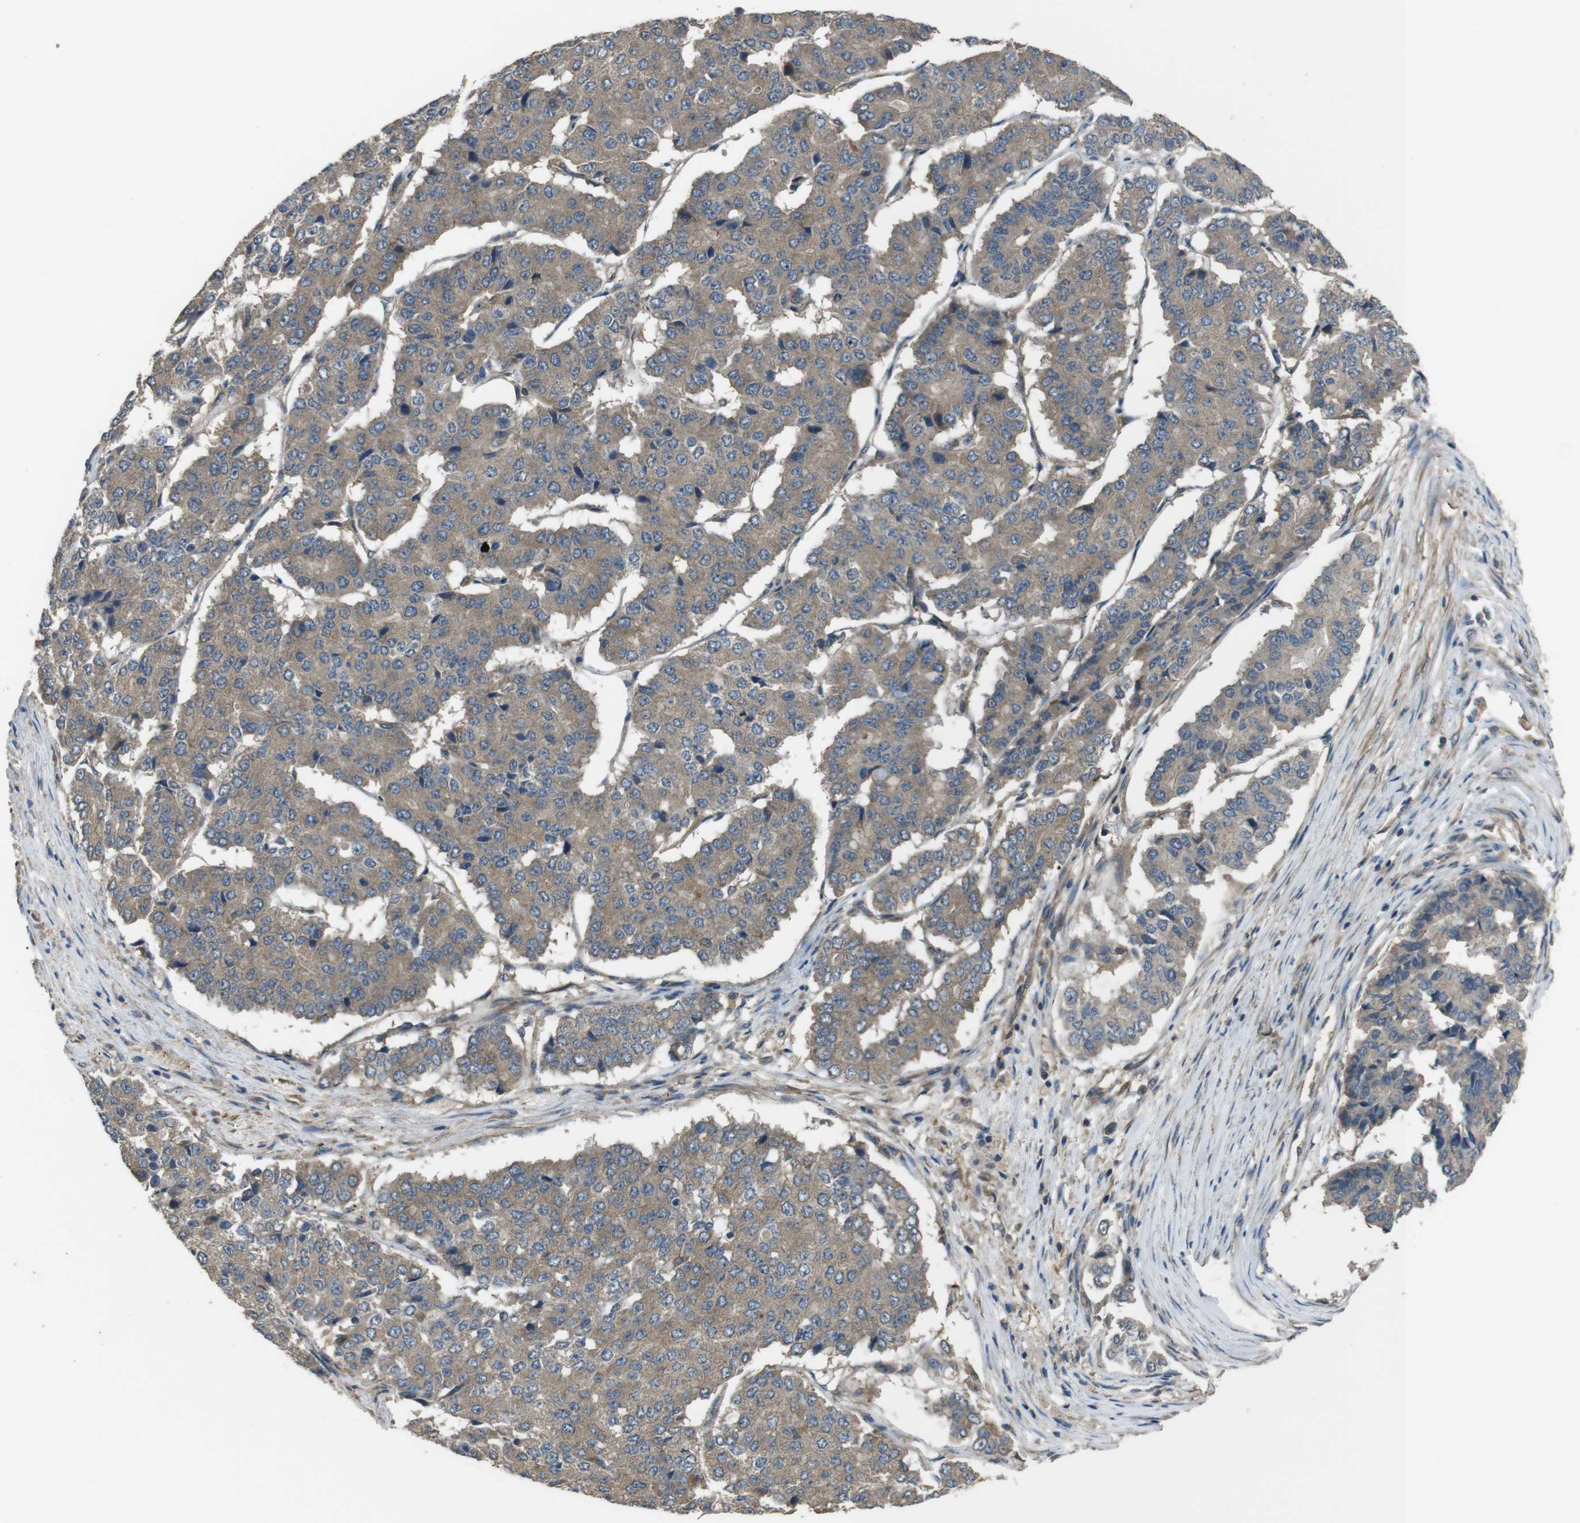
{"staining": {"intensity": "weak", "quantity": ">75%", "location": "cytoplasmic/membranous"}, "tissue": "pancreatic cancer", "cell_type": "Tumor cells", "image_type": "cancer", "snomed": [{"axis": "morphology", "description": "Adenocarcinoma, NOS"}, {"axis": "topography", "description": "Pancreas"}], "caption": "IHC (DAB) staining of adenocarcinoma (pancreatic) displays weak cytoplasmic/membranous protein staining in approximately >75% of tumor cells. (Brightfield microscopy of DAB IHC at high magnification).", "gene": "FUT2", "patient": {"sex": "male", "age": 50}}